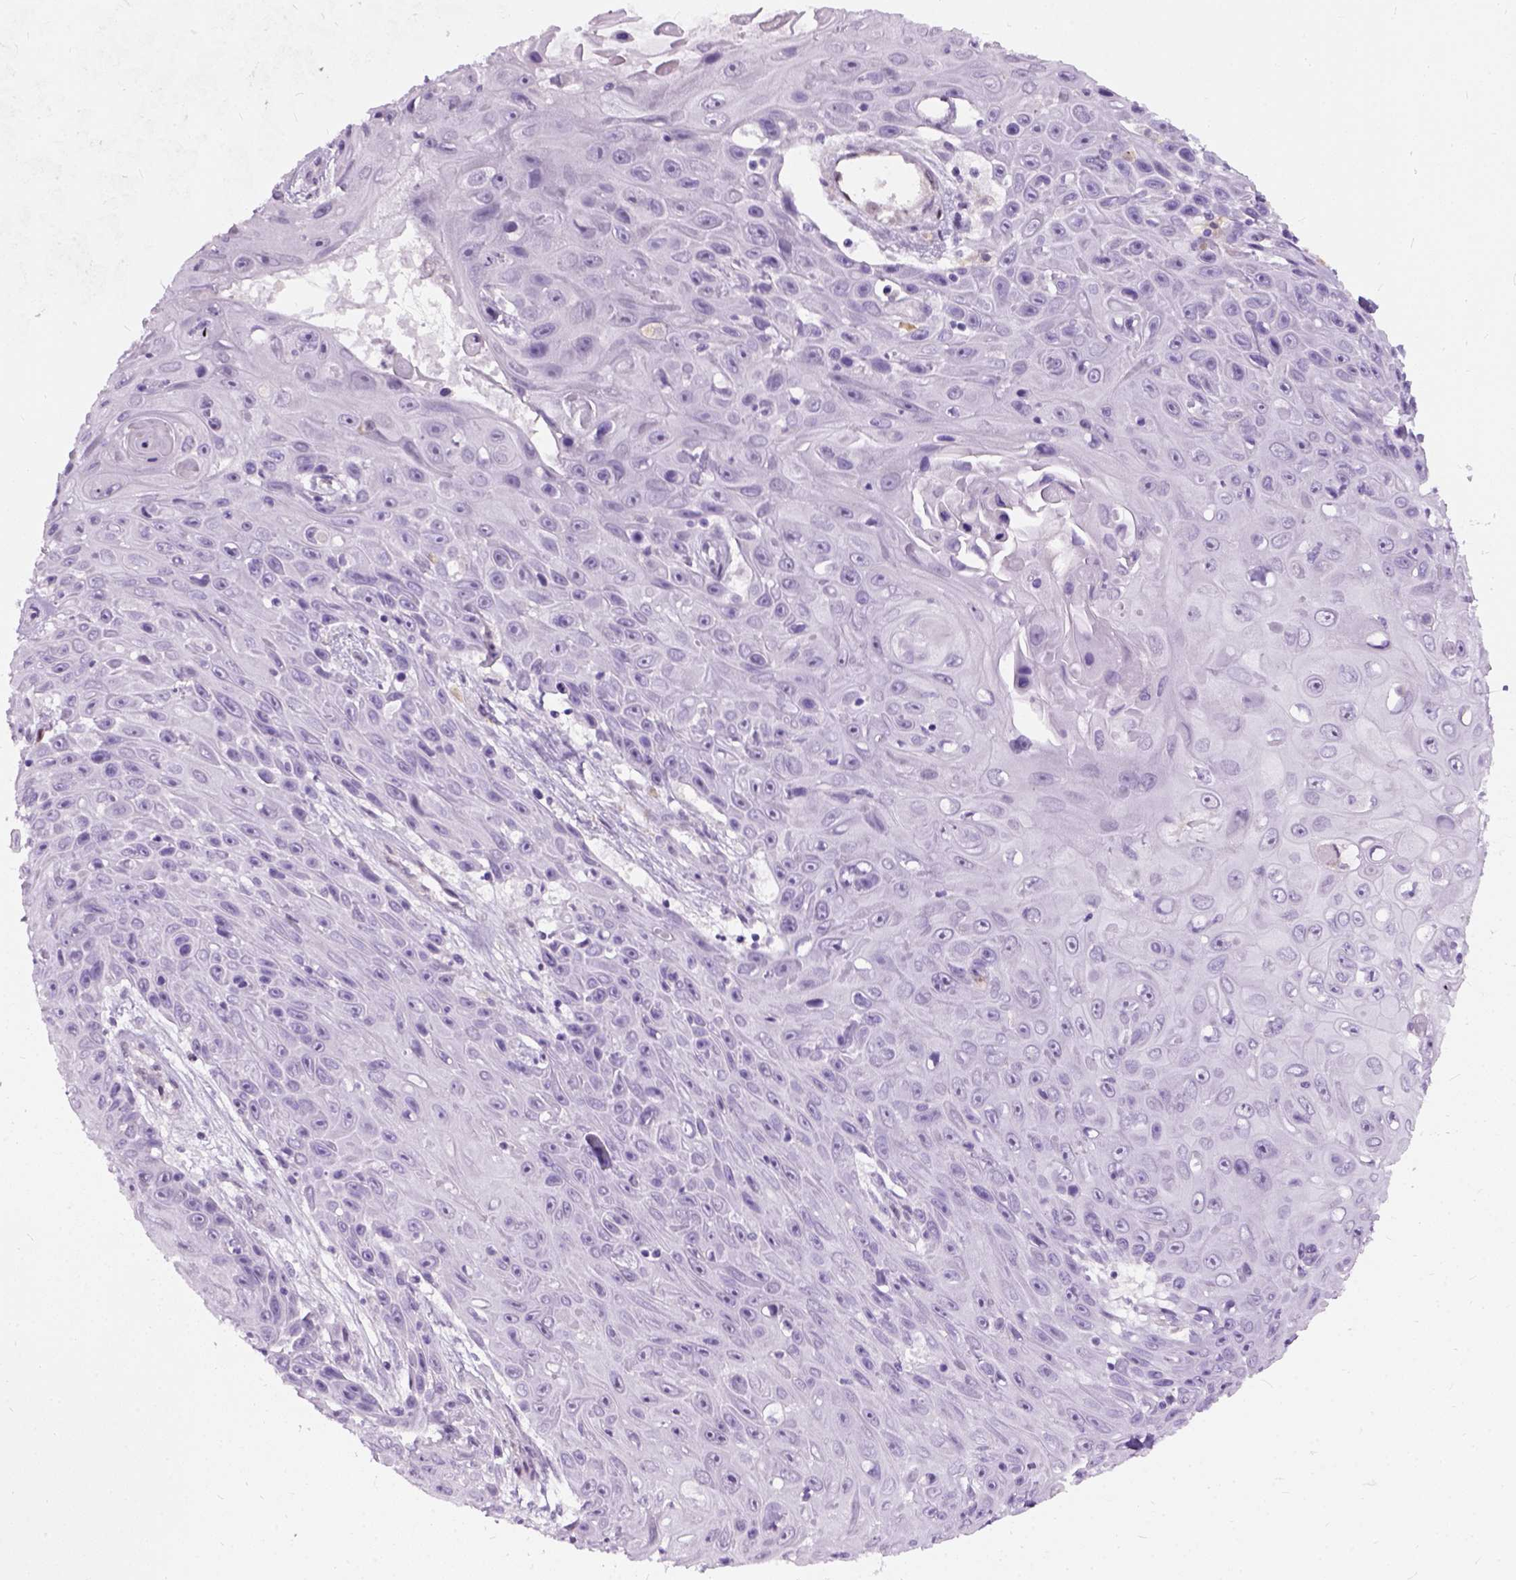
{"staining": {"intensity": "negative", "quantity": "none", "location": "none"}, "tissue": "skin cancer", "cell_type": "Tumor cells", "image_type": "cancer", "snomed": [{"axis": "morphology", "description": "Squamous cell carcinoma, NOS"}, {"axis": "topography", "description": "Skin"}], "caption": "Skin squamous cell carcinoma stained for a protein using immunohistochemistry (IHC) reveals no staining tumor cells.", "gene": "AXDND1", "patient": {"sex": "male", "age": 82}}